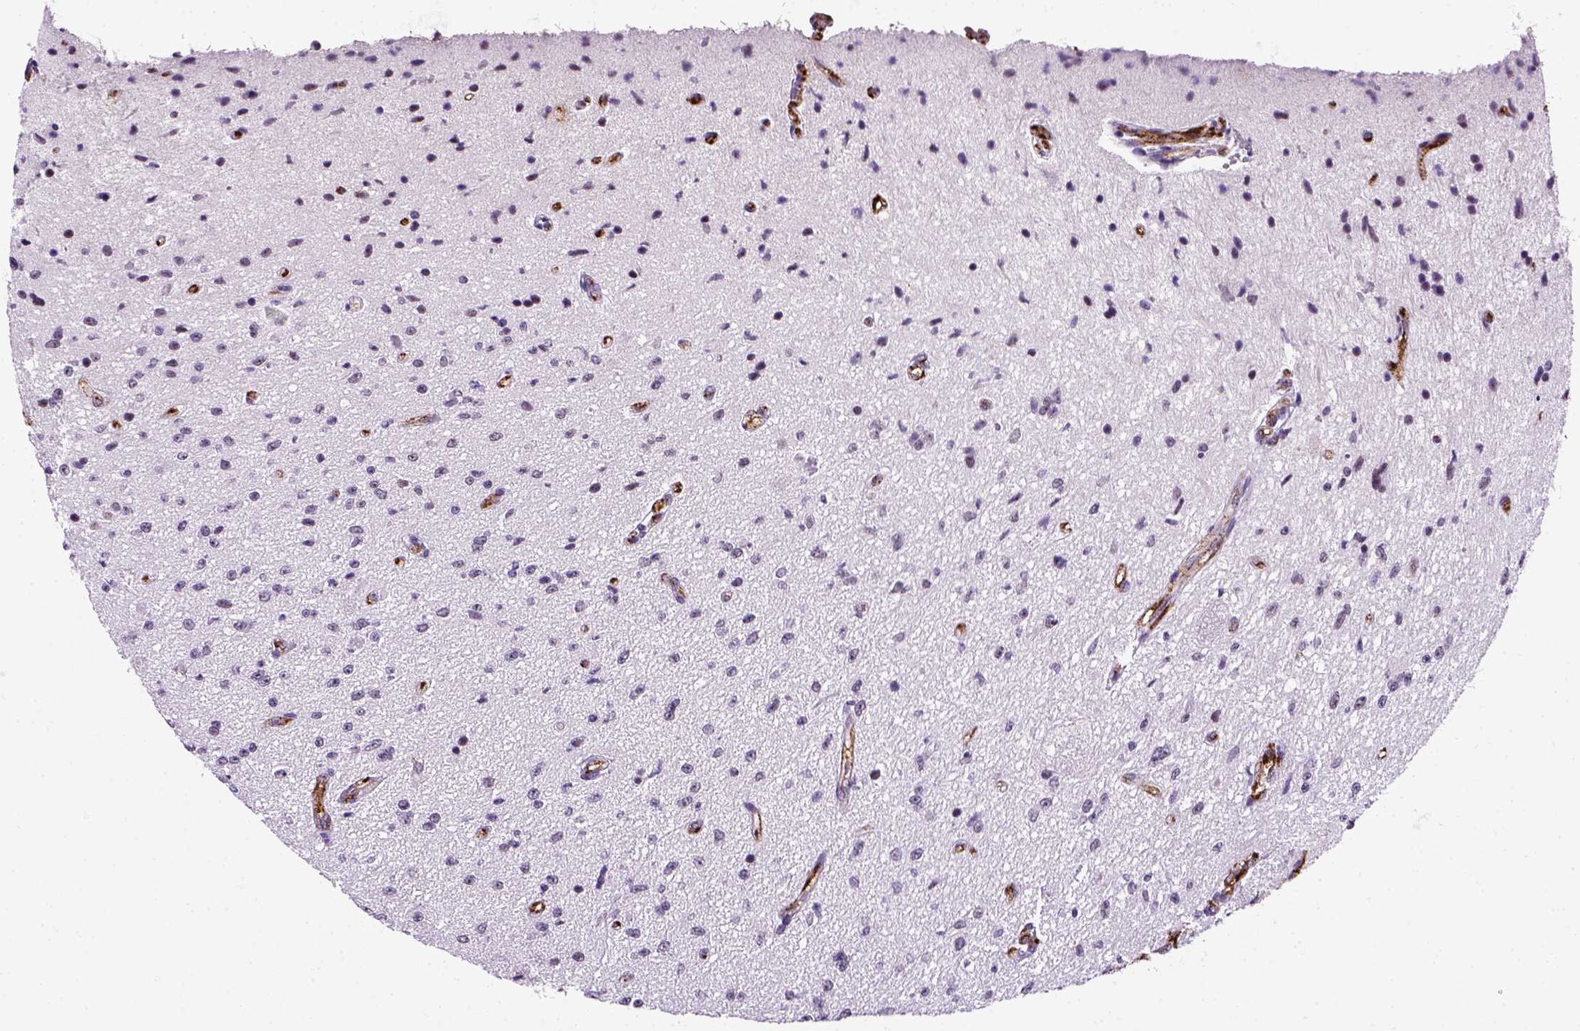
{"staining": {"intensity": "negative", "quantity": "none", "location": "none"}, "tissue": "glioma", "cell_type": "Tumor cells", "image_type": "cancer", "snomed": [{"axis": "morphology", "description": "Glioma, malignant, Low grade"}, {"axis": "topography", "description": "Cerebellum"}], "caption": "Immunohistochemistry image of neoplastic tissue: malignant low-grade glioma stained with DAB (3,3'-diaminobenzidine) demonstrates no significant protein staining in tumor cells.", "gene": "VWF", "patient": {"sex": "female", "age": 14}}